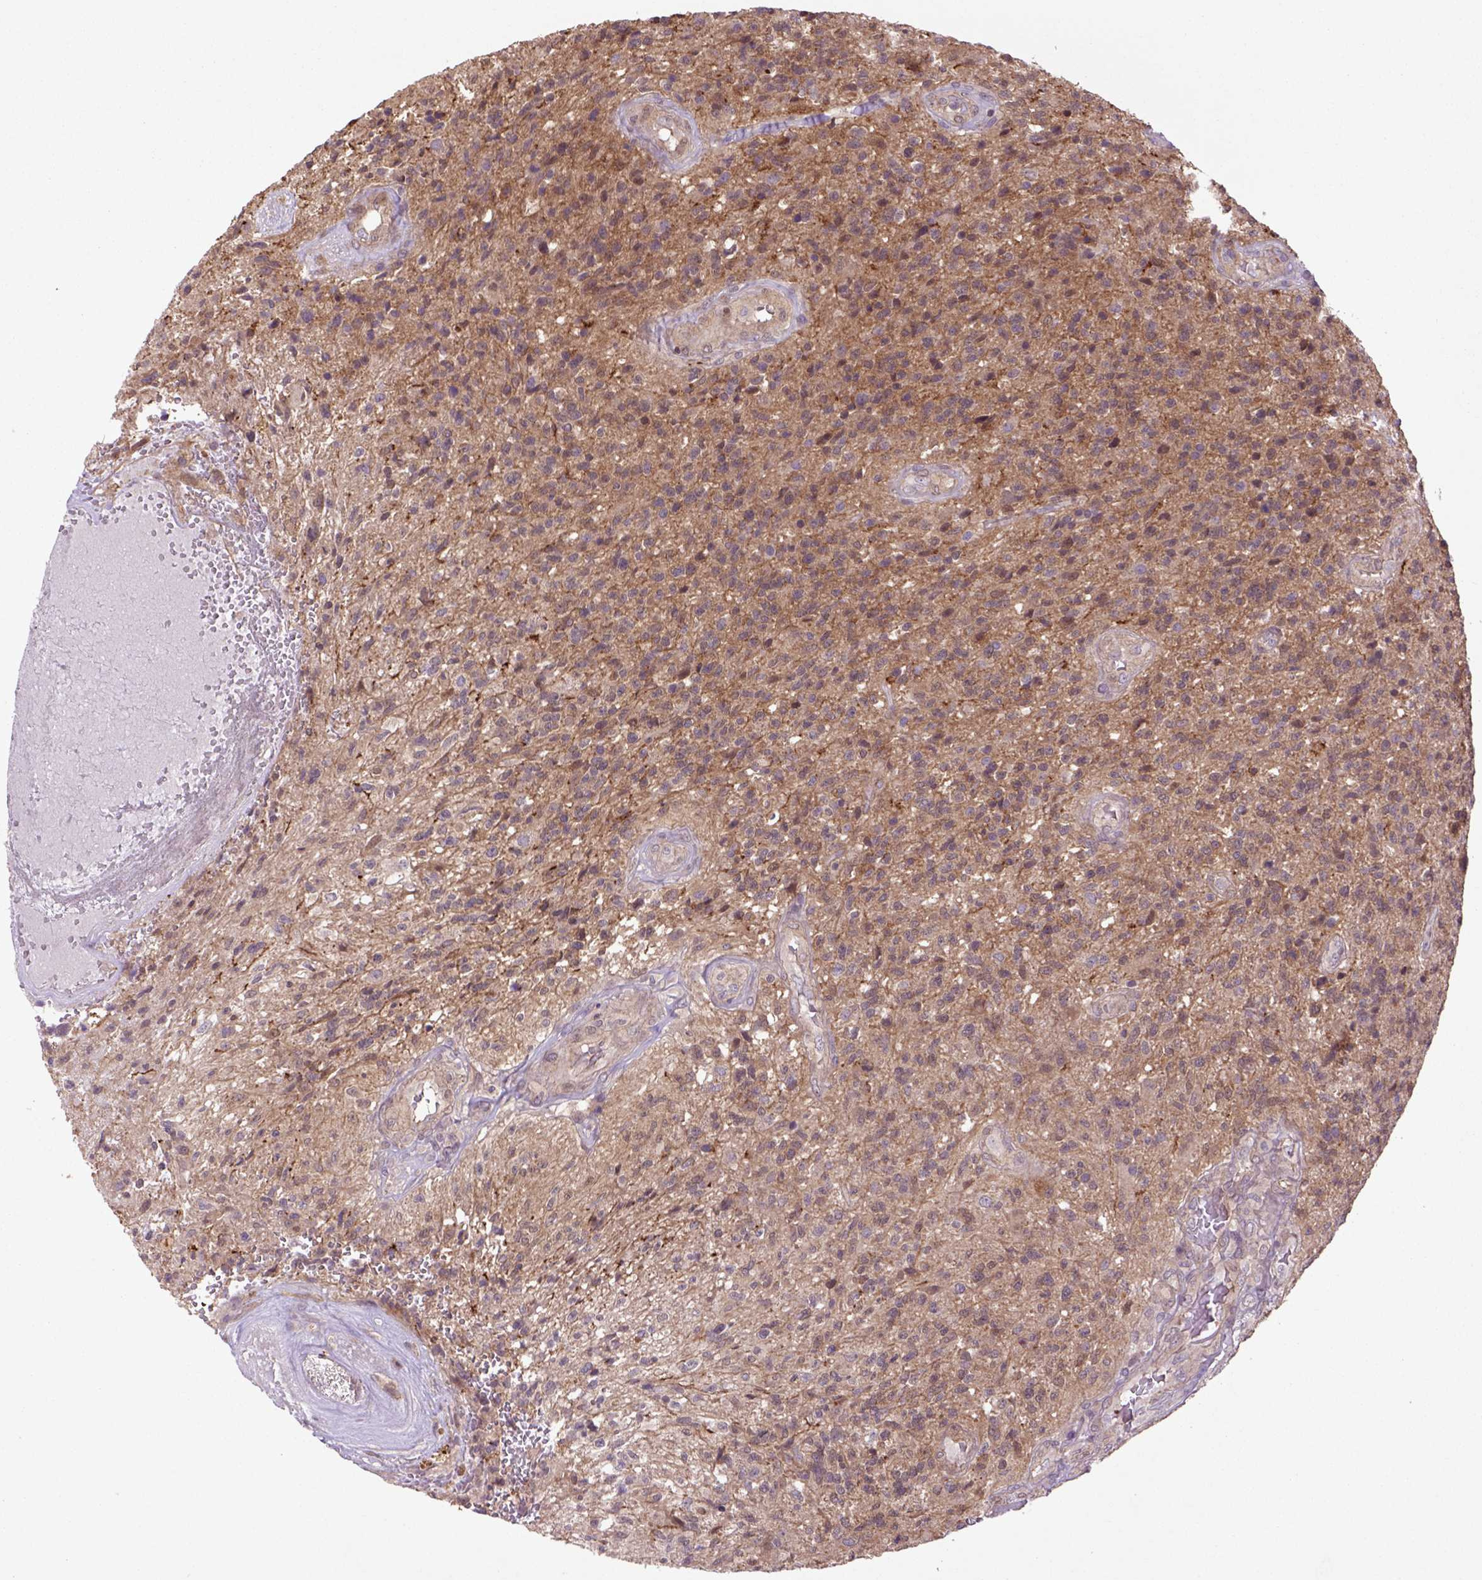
{"staining": {"intensity": "moderate", "quantity": ">75%", "location": "cytoplasmic/membranous"}, "tissue": "glioma", "cell_type": "Tumor cells", "image_type": "cancer", "snomed": [{"axis": "morphology", "description": "Glioma, malignant, High grade"}, {"axis": "topography", "description": "Brain"}], "caption": "Moderate cytoplasmic/membranous expression for a protein is appreciated in approximately >75% of tumor cells of high-grade glioma (malignant) using immunohistochemistry.", "gene": "HSPBP1", "patient": {"sex": "male", "age": 56}}